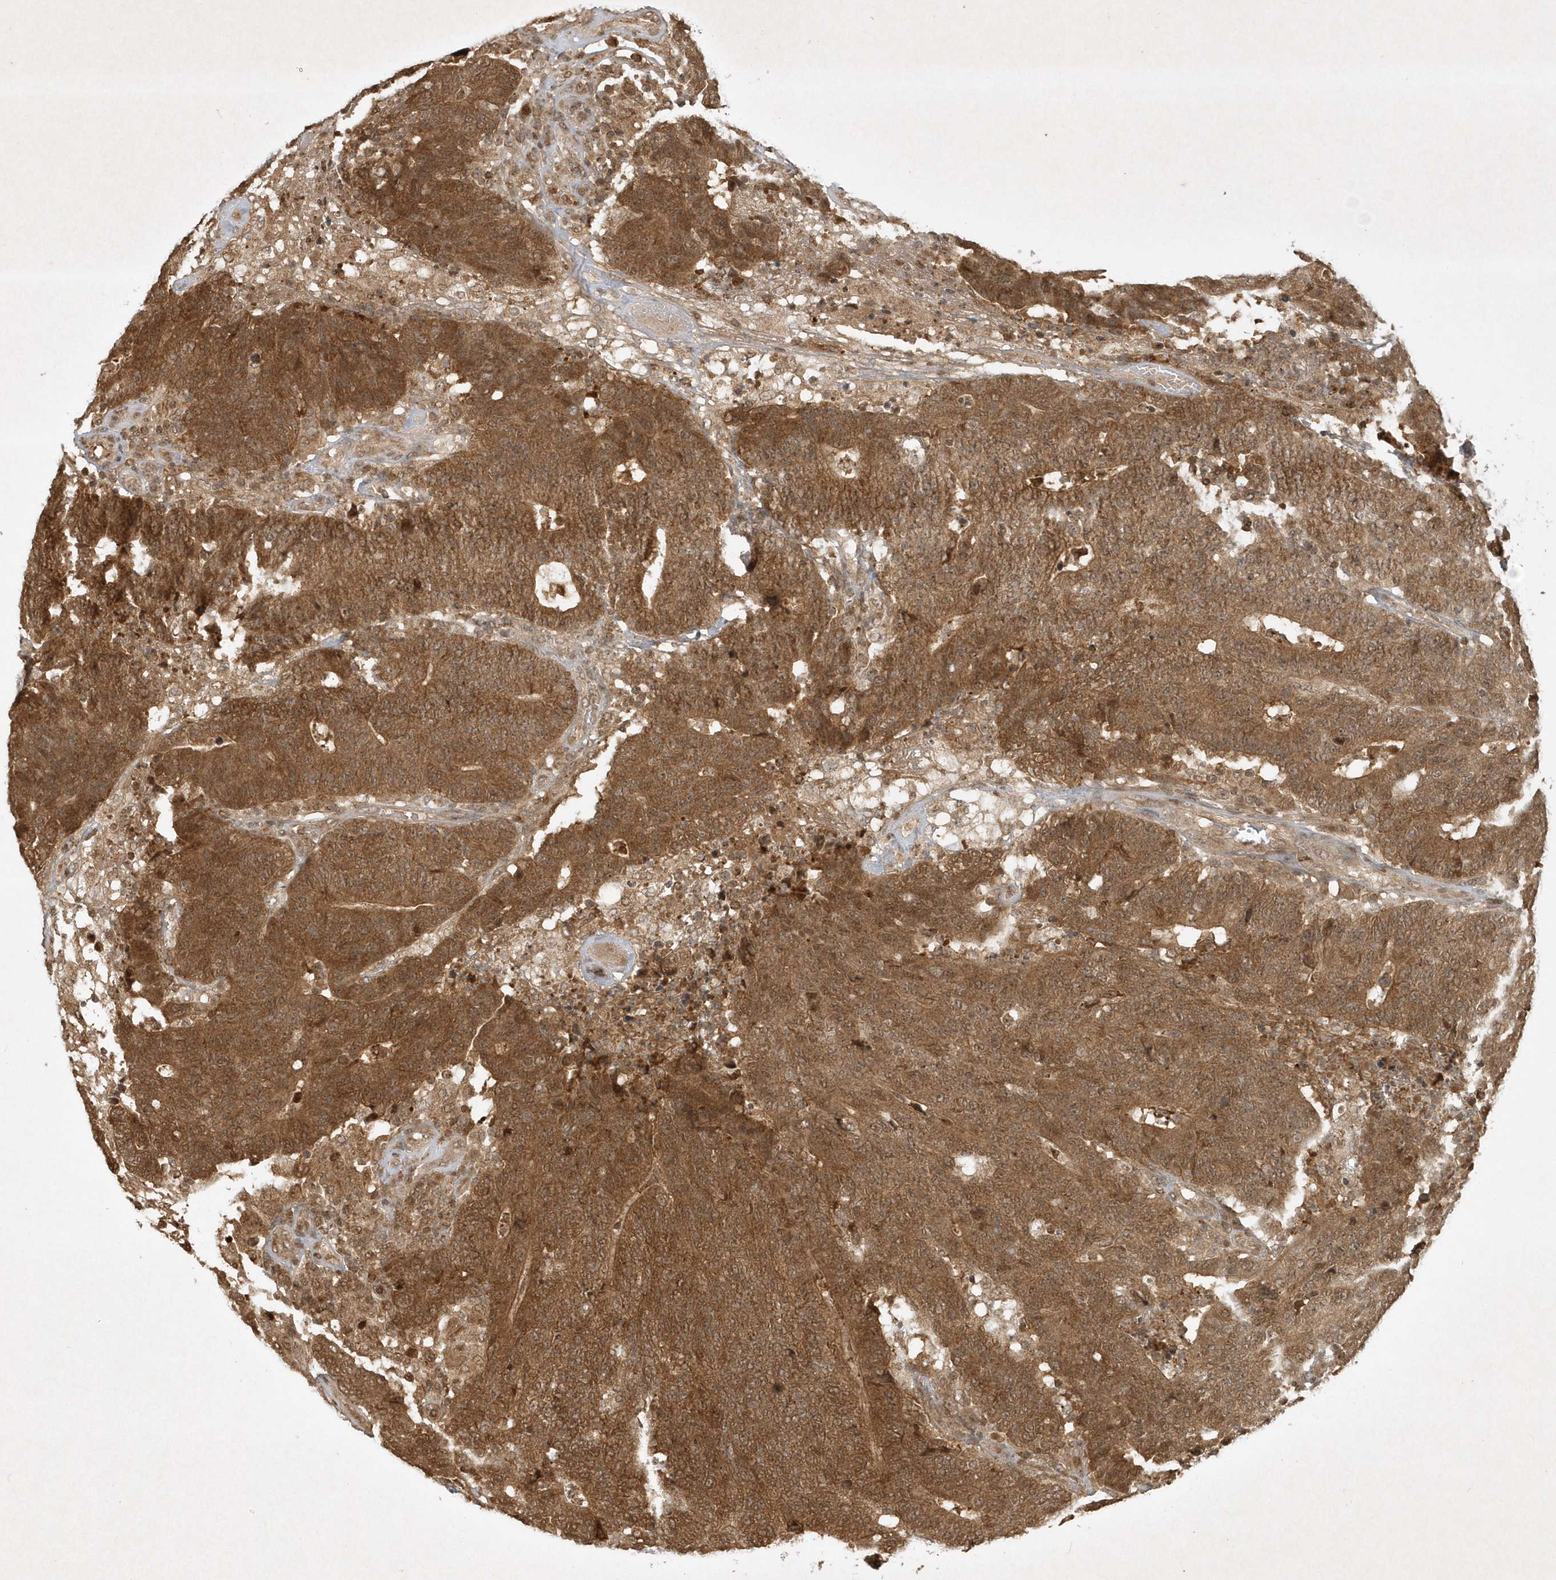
{"staining": {"intensity": "strong", "quantity": ">75%", "location": "cytoplasmic/membranous"}, "tissue": "colorectal cancer", "cell_type": "Tumor cells", "image_type": "cancer", "snomed": [{"axis": "morphology", "description": "Normal tissue, NOS"}, {"axis": "morphology", "description": "Adenocarcinoma, NOS"}, {"axis": "topography", "description": "Colon"}], "caption": "A micrograph showing strong cytoplasmic/membranous positivity in approximately >75% of tumor cells in colorectal adenocarcinoma, as visualized by brown immunohistochemical staining.", "gene": "PLTP", "patient": {"sex": "female", "age": 75}}